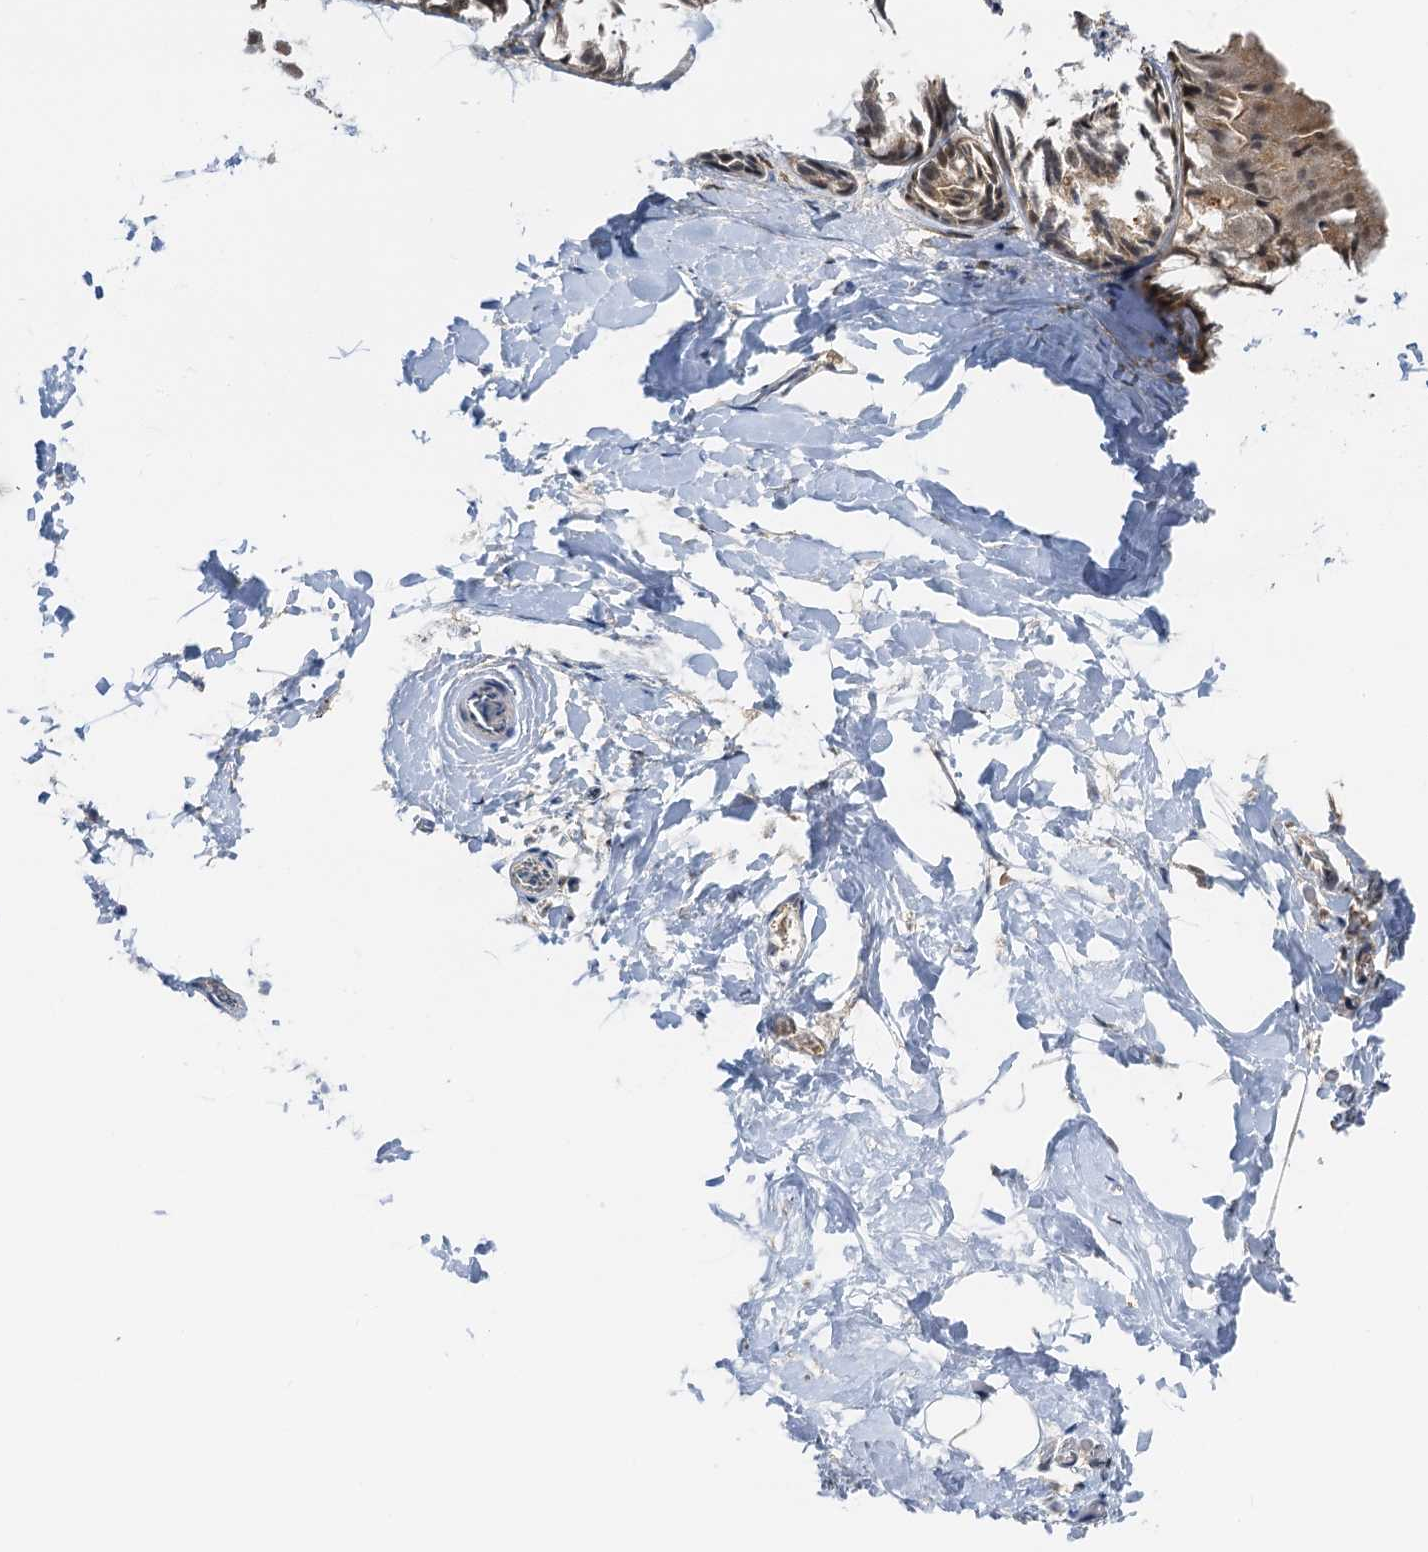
{"staining": {"intensity": "moderate", "quantity": ">75%", "location": "nuclear"}, "tissue": "adipose tissue", "cell_type": "Adipocytes", "image_type": "normal", "snomed": [{"axis": "morphology", "description": "Normal tissue, NOS"}, {"axis": "morphology", "description": "Fibrosis, NOS"}, {"axis": "topography", "description": "Breast"}, {"axis": "topography", "description": "Adipose tissue"}], "caption": "Immunohistochemistry (IHC) image of unremarkable adipose tissue: adipose tissue stained using immunohistochemistry (IHC) shows medium levels of moderate protein expression localized specifically in the nuclear of adipocytes, appearing as a nuclear brown color.", "gene": "ZNF609", "patient": {"sex": "female", "age": 39}}